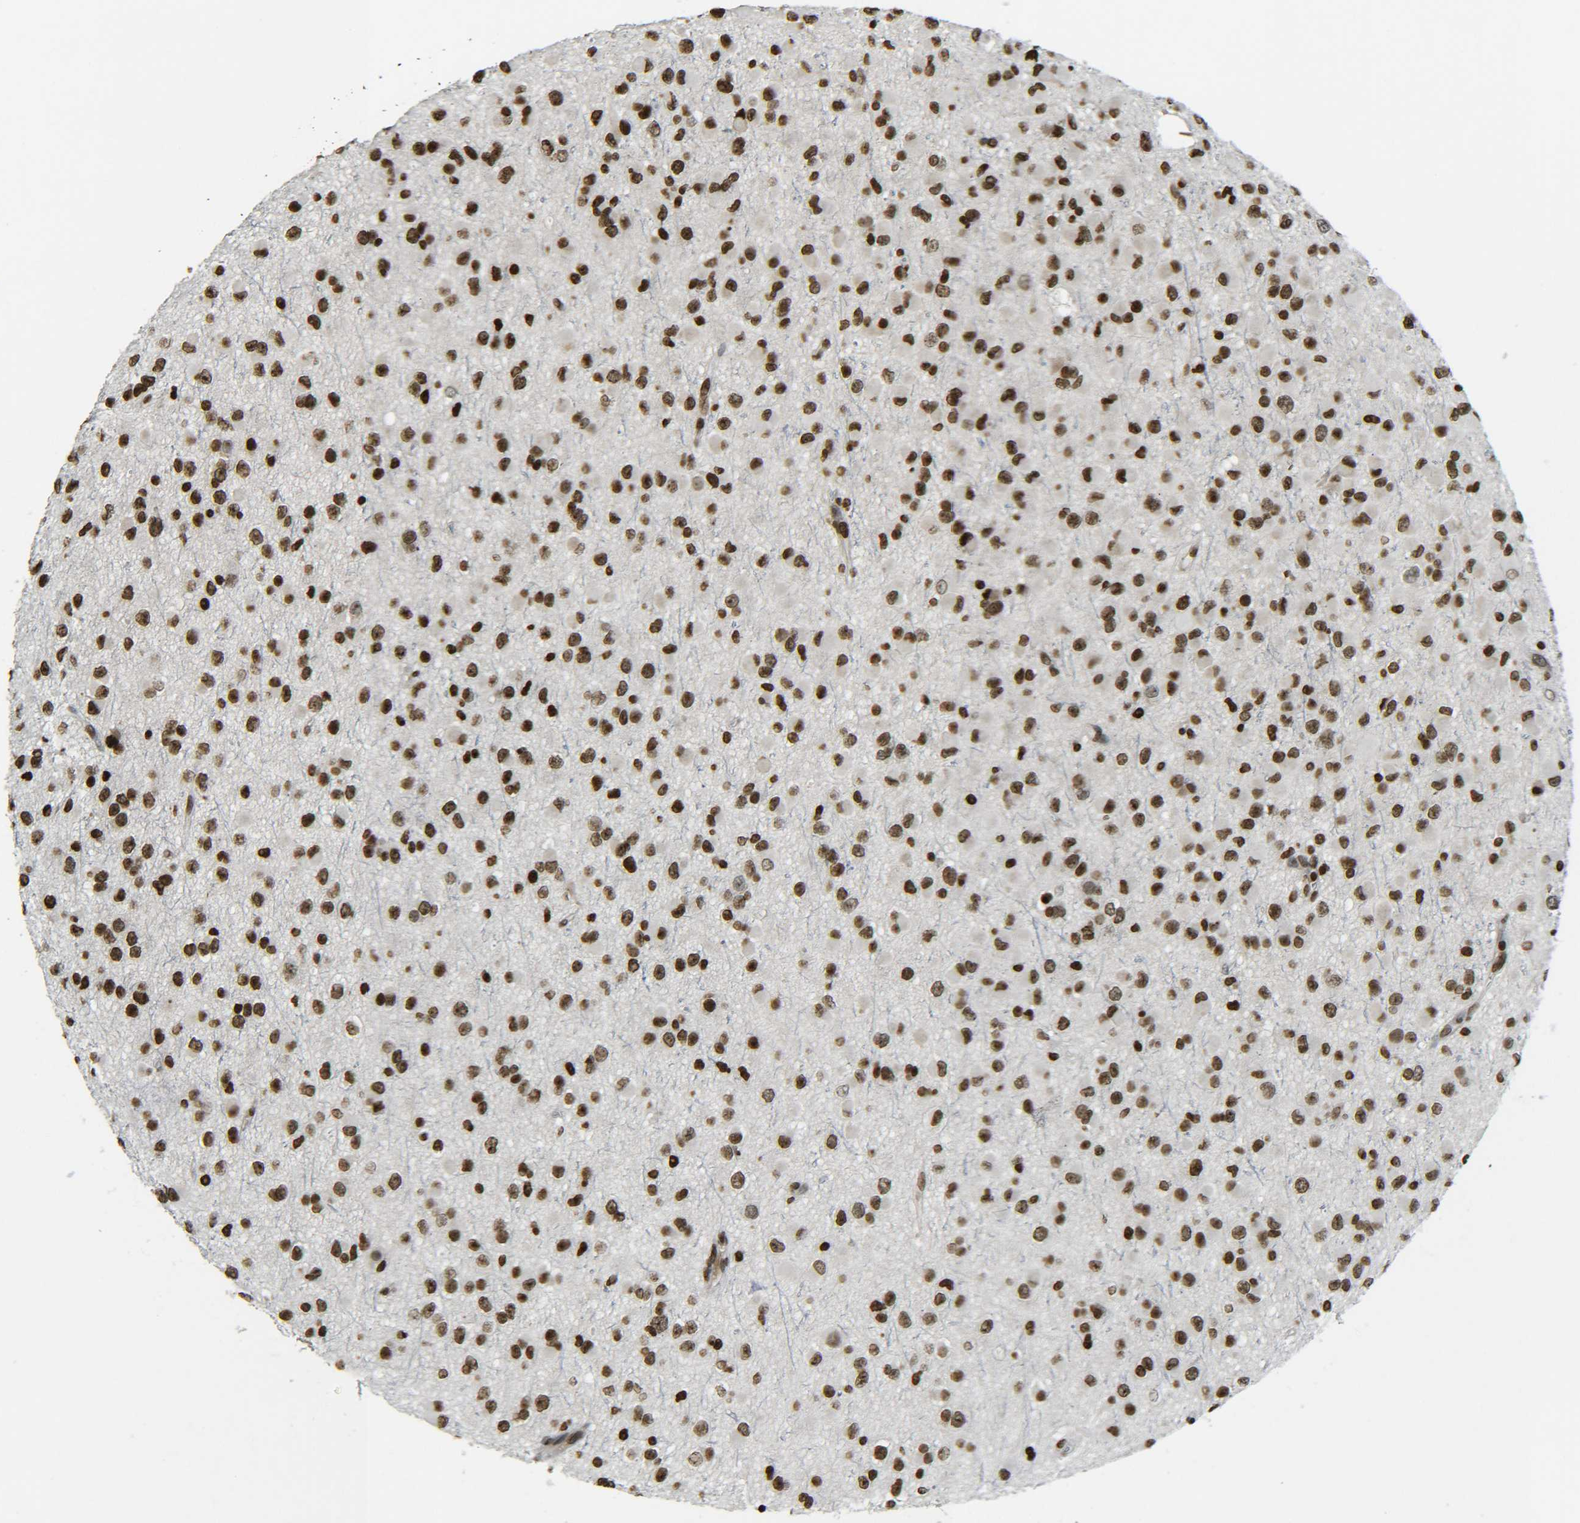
{"staining": {"intensity": "strong", "quantity": ">75%", "location": "nuclear"}, "tissue": "glioma", "cell_type": "Tumor cells", "image_type": "cancer", "snomed": [{"axis": "morphology", "description": "Glioma, malignant, Low grade"}, {"axis": "topography", "description": "Brain"}], "caption": "Brown immunohistochemical staining in human glioma demonstrates strong nuclear expression in about >75% of tumor cells.", "gene": "H4C16", "patient": {"sex": "male", "age": 42}}